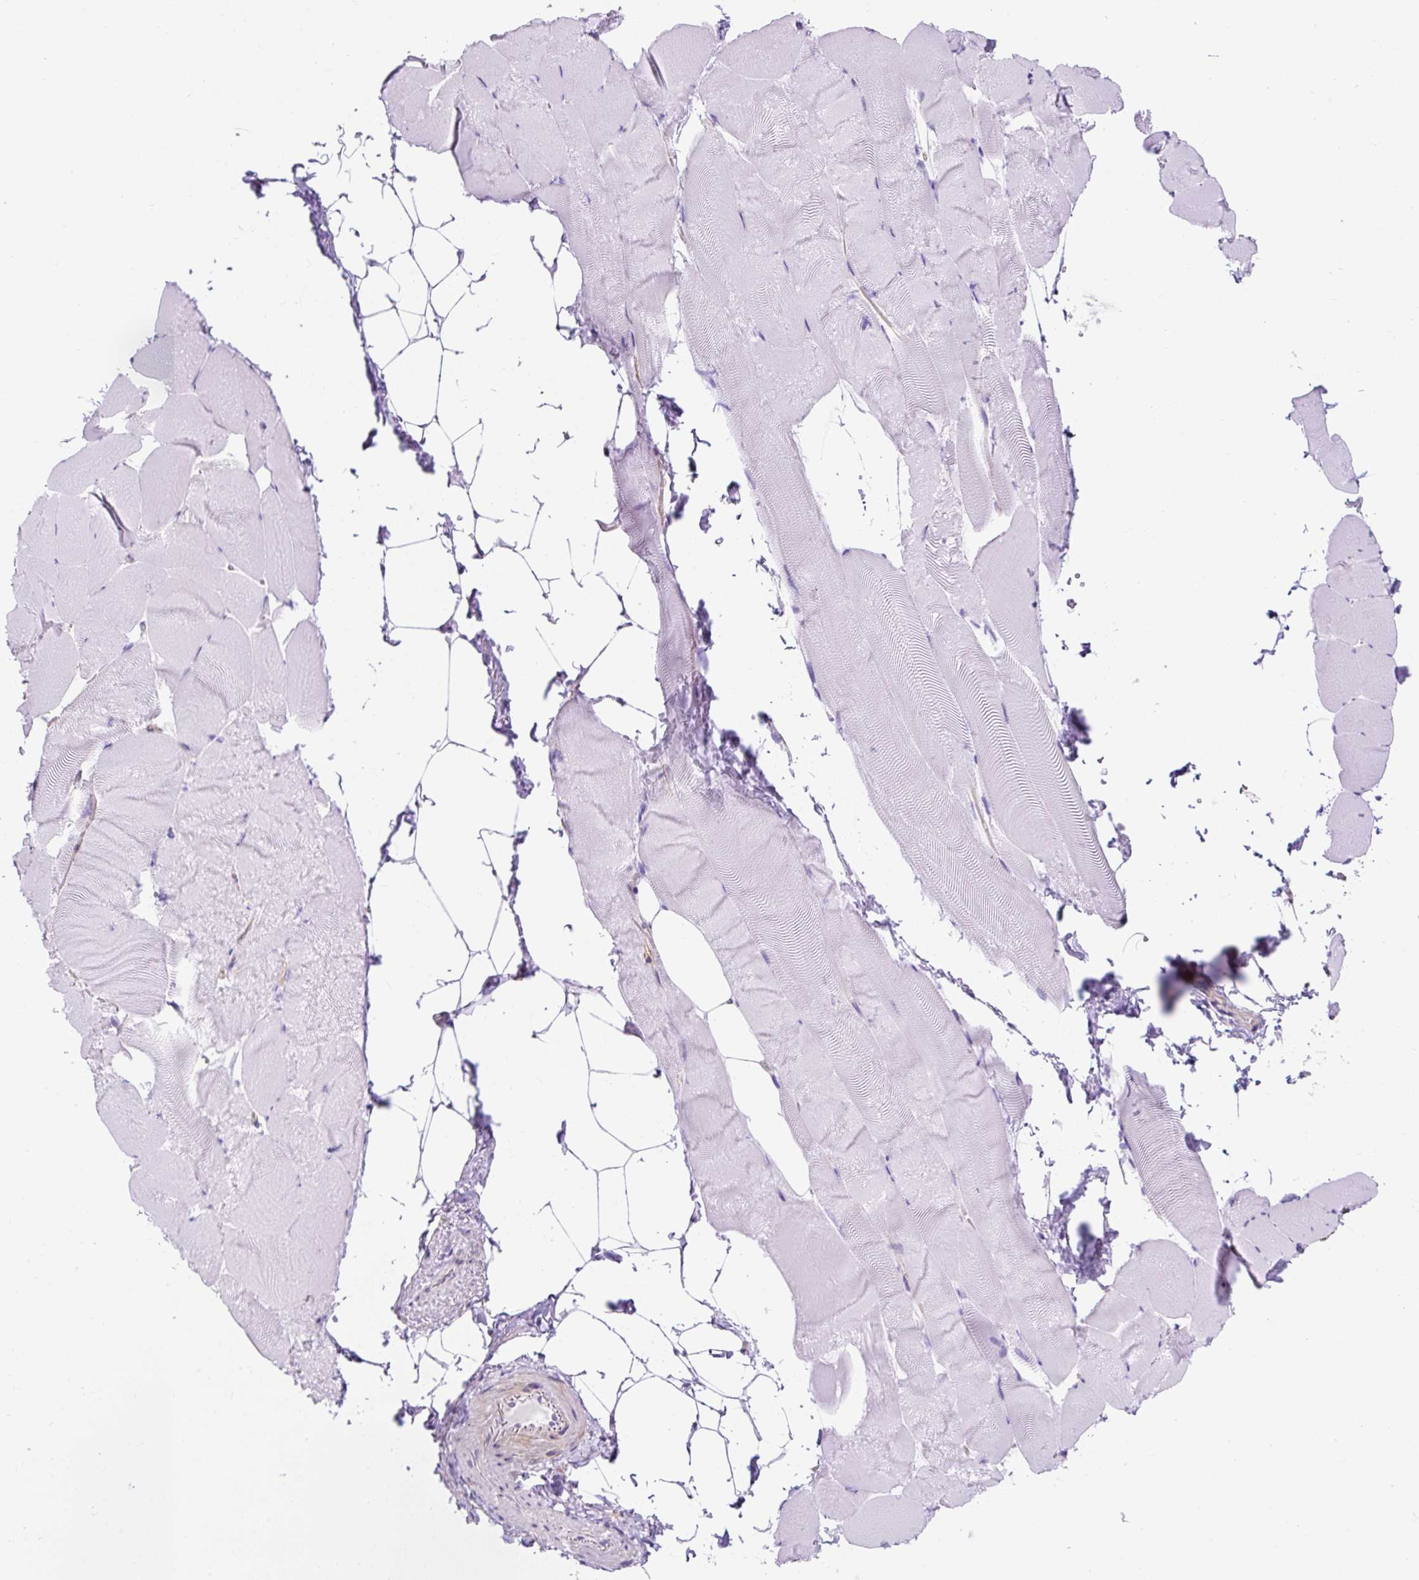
{"staining": {"intensity": "negative", "quantity": "none", "location": "none"}, "tissue": "skeletal muscle", "cell_type": "Myocytes", "image_type": "normal", "snomed": [{"axis": "morphology", "description": "Normal tissue, NOS"}, {"axis": "topography", "description": "Skeletal muscle"}], "caption": "High power microscopy photomicrograph of an immunohistochemistry (IHC) micrograph of normal skeletal muscle, revealing no significant staining in myocytes. The staining was performed using DAB (3,3'-diaminobenzidine) to visualize the protein expression in brown, while the nuclei were stained in blue with hematoxylin (Magnification: 20x).", "gene": "KRT12", "patient": {"sex": "female", "age": 64}}